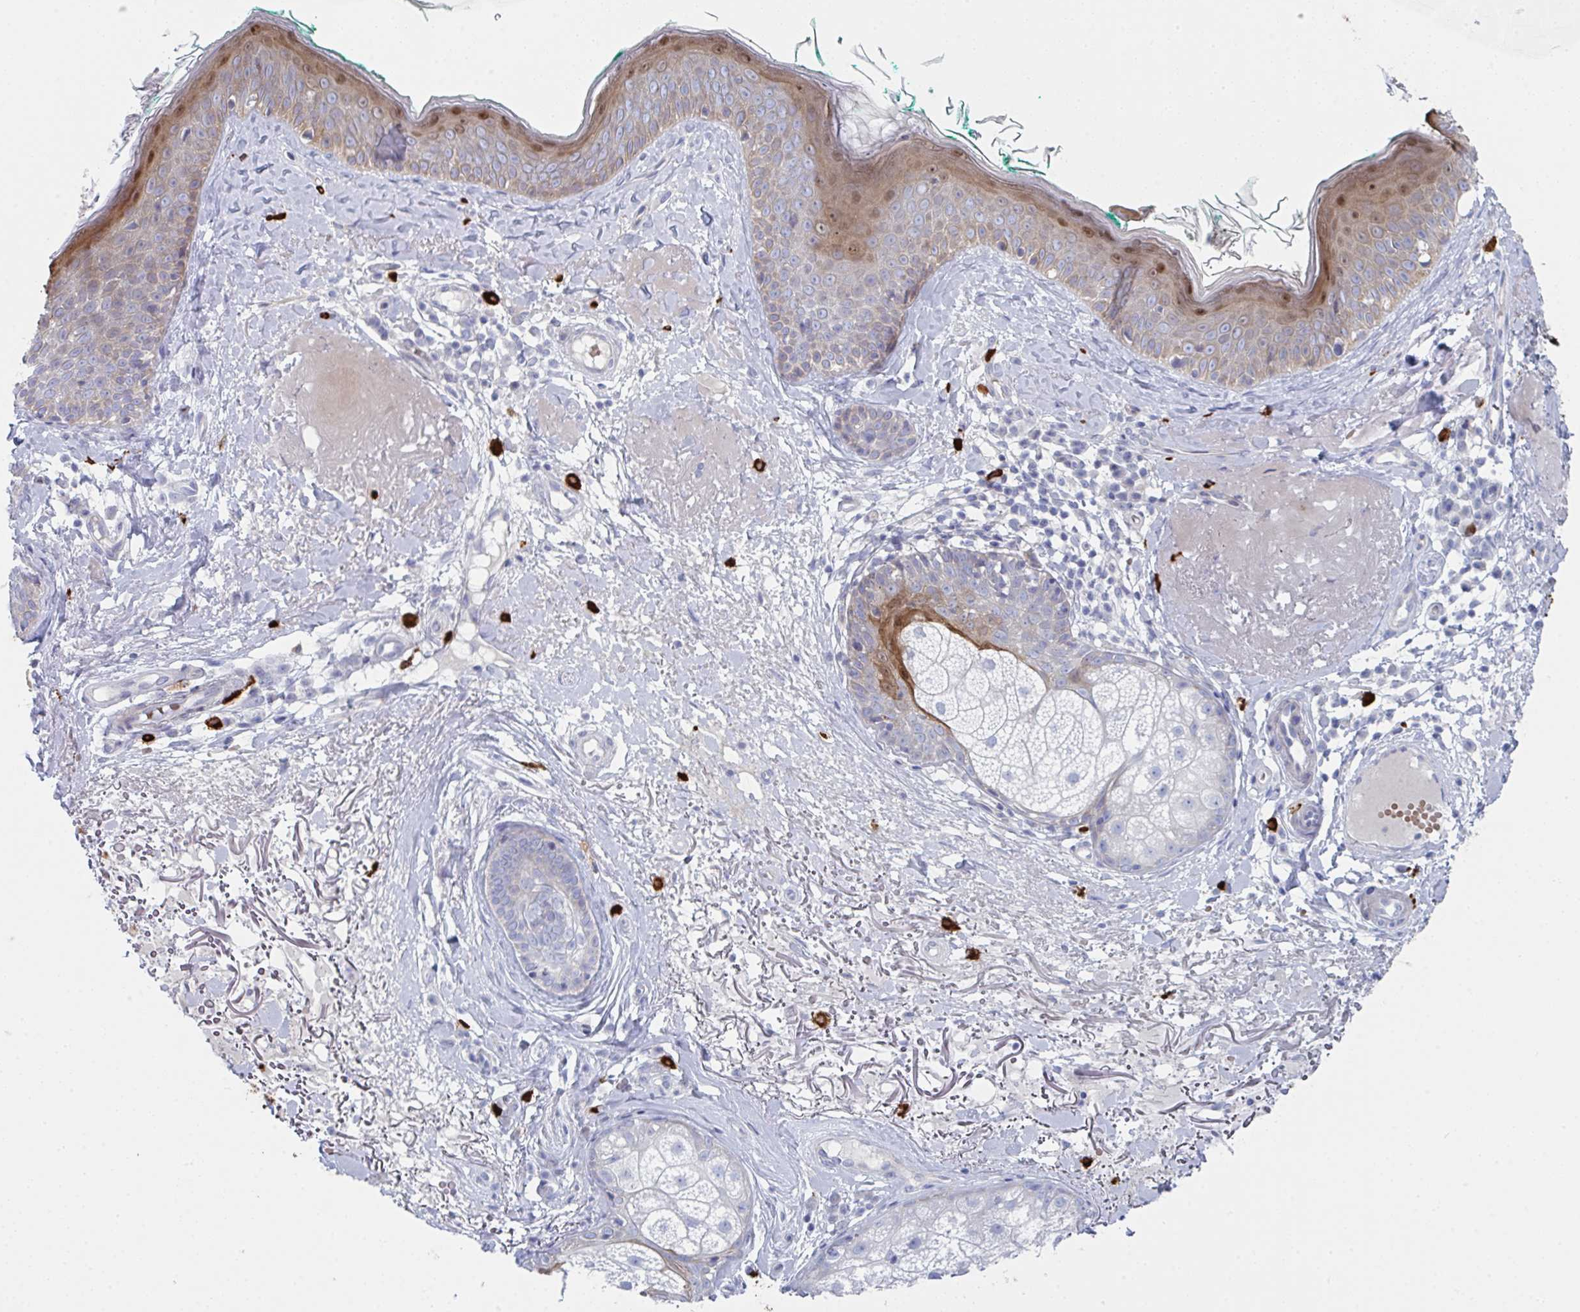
{"staining": {"intensity": "negative", "quantity": "none", "location": "none"}, "tissue": "skin", "cell_type": "Fibroblasts", "image_type": "normal", "snomed": [{"axis": "morphology", "description": "Normal tissue, NOS"}, {"axis": "topography", "description": "Skin"}], "caption": "High power microscopy histopathology image of an immunohistochemistry micrograph of benign skin, revealing no significant positivity in fibroblasts.", "gene": "ZNF684", "patient": {"sex": "male", "age": 73}}